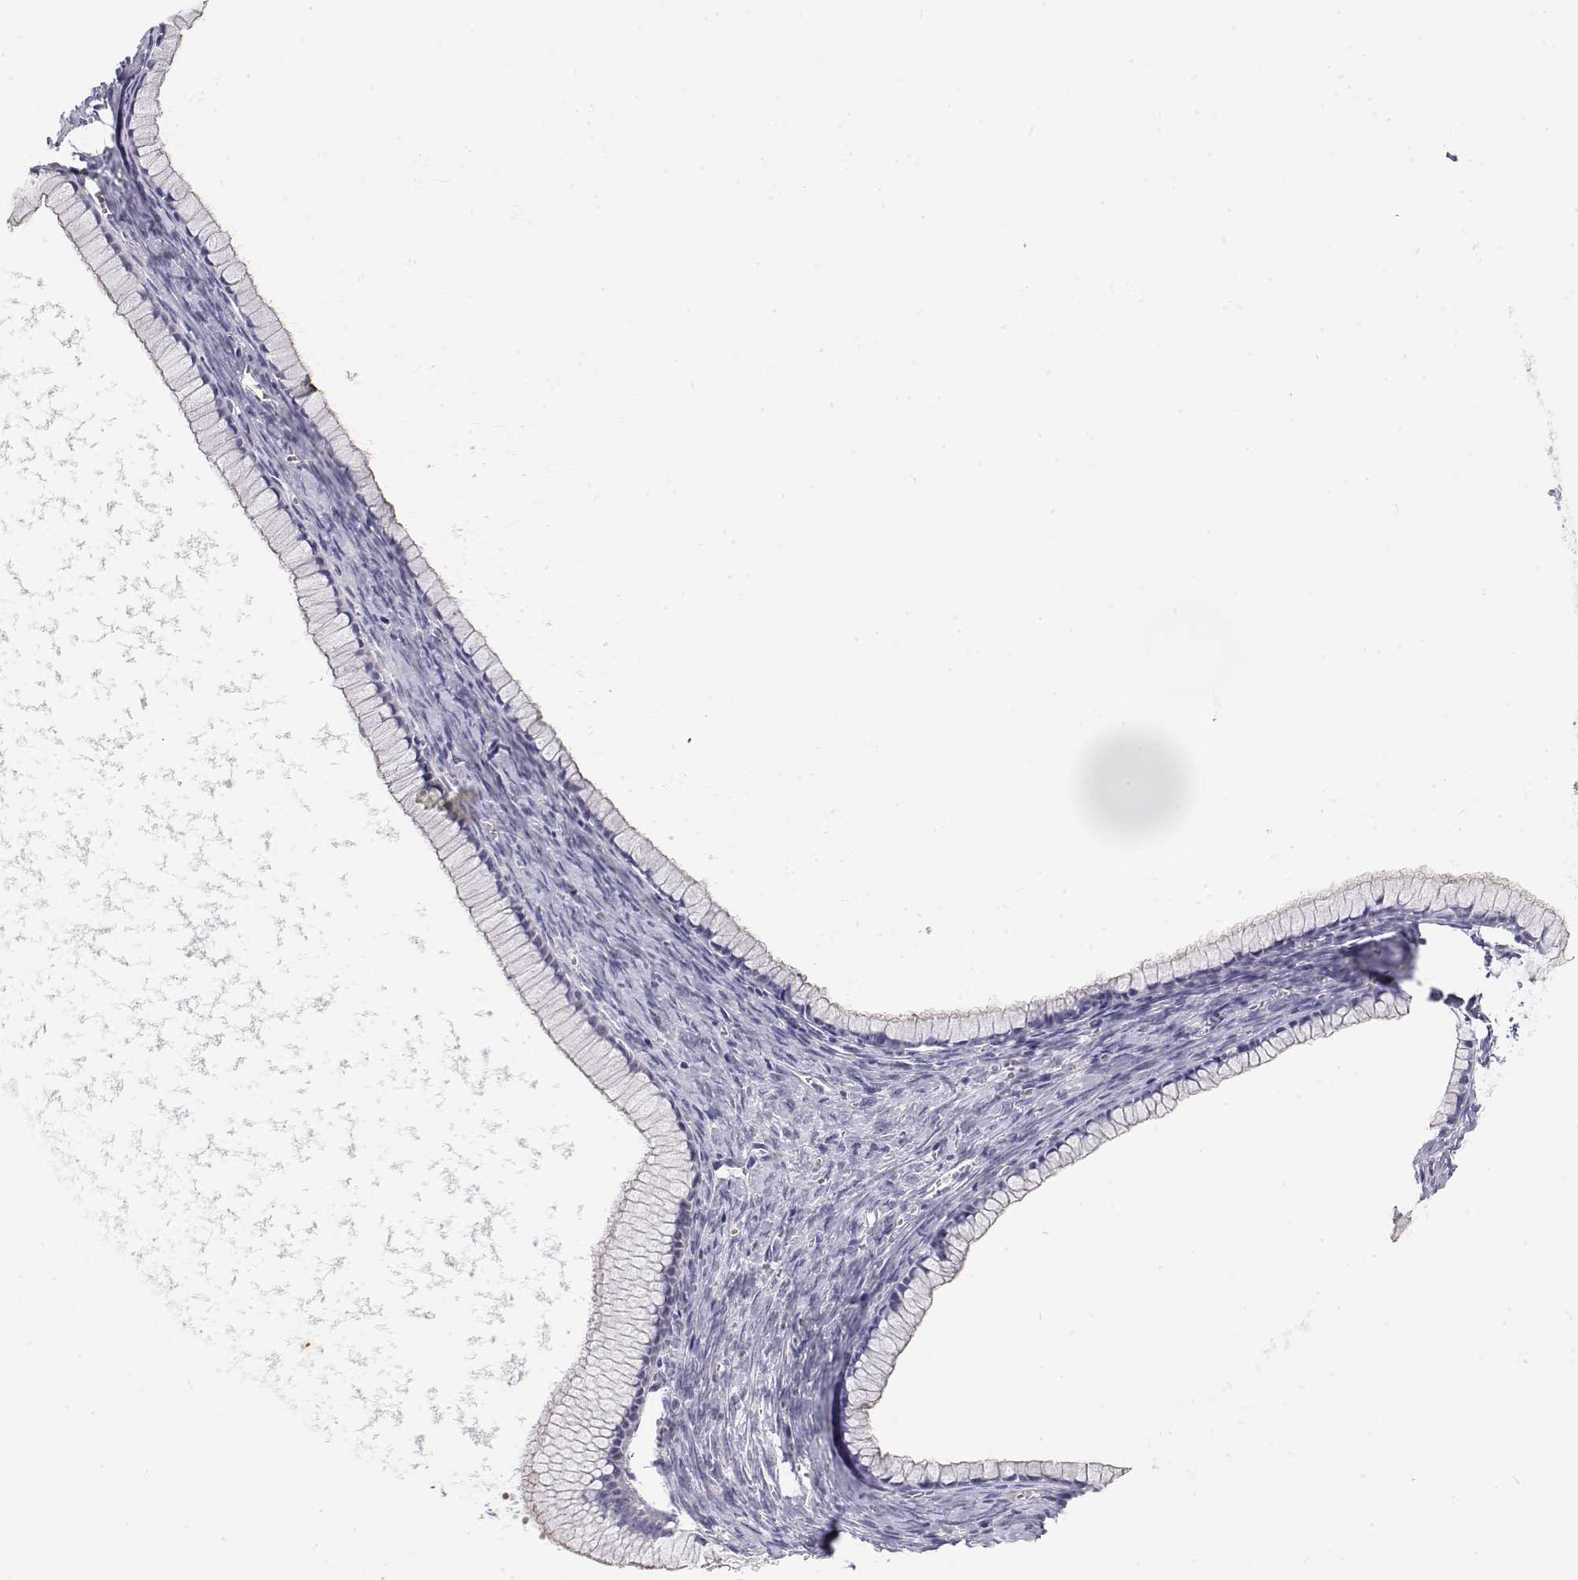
{"staining": {"intensity": "negative", "quantity": "none", "location": "none"}, "tissue": "ovarian cancer", "cell_type": "Tumor cells", "image_type": "cancer", "snomed": [{"axis": "morphology", "description": "Cystadenocarcinoma, mucinous, NOS"}, {"axis": "topography", "description": "Ovary"}], "caption": "High power microscopy histopathology image of an immunohistochemistry (IHC) micrograph of mucinous cystadenocarcinoma (ovarian), revealing no significant positivity in tumor cells.", "gene": "MISP", "patient": {"sex": "female", "age": 41}}